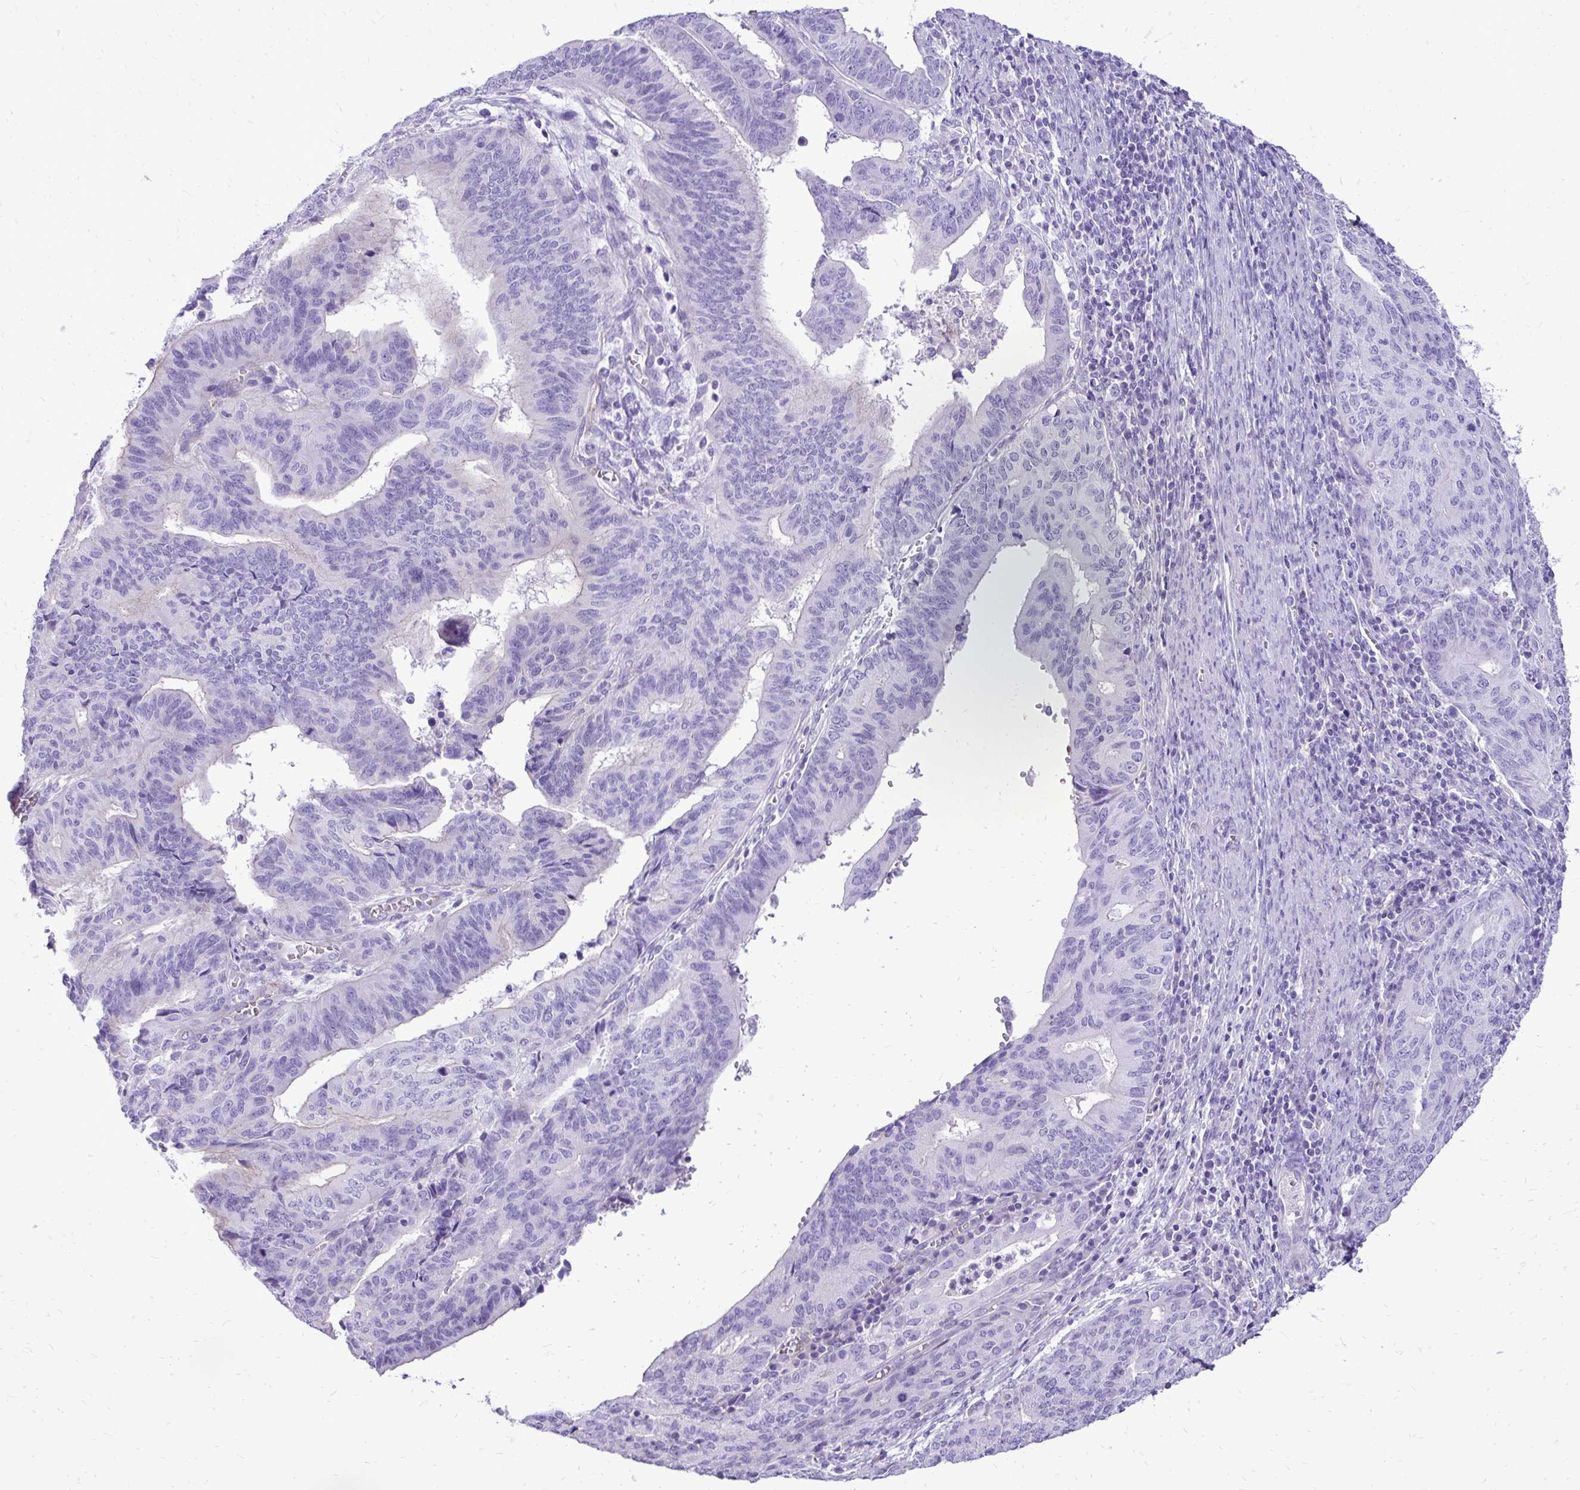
{"staining": {"intensity": "negative", "quantity": "none", "location": "none"}, "tissue": "endometrial cancer", "cell_type": "Tumor cells", "image_type": "cancer", "snomed": [{"axis": "morphology", "description": "Adenocarcinoma, NOS"}, {"axis": "topography", "description": "Endometrium"}], "caption": "Tumor cells are negative for protein expression in human endometrial cancer (adenocarcinoma).", "gene": "PELI3", "patient": {"sex": "female", "age": 65}}